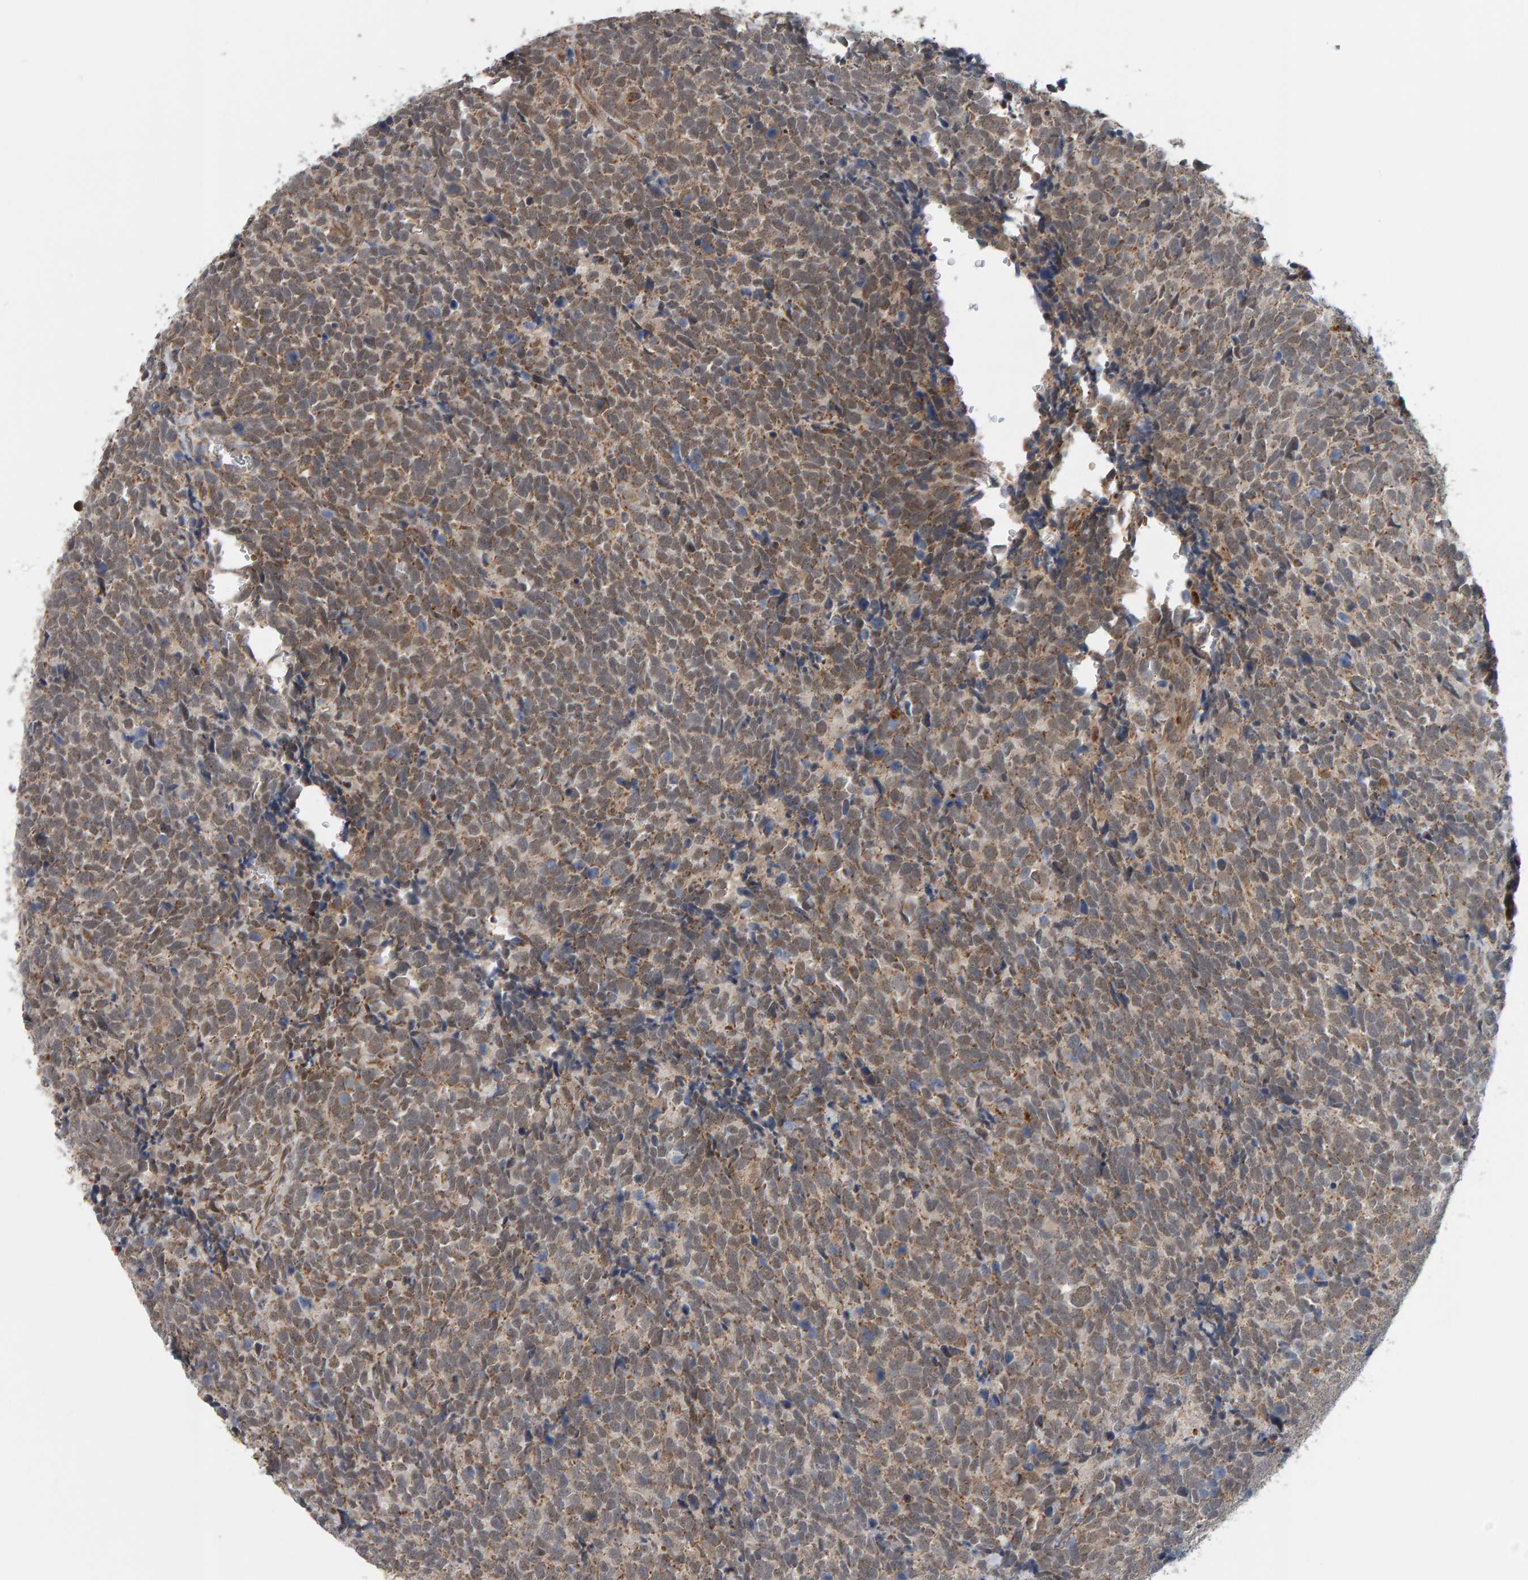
{"staining": {"intensity": "weak", "quantity": ">75%", "location": "cytoplasmic/membranous"}, "tissue": "urothelial cancer", "cell_type": "Tumor cells", "image_type": "cancer", "snomed": [{"axis": "morphology", "description": "Urothelial carcinoma, High grade"}, {"axis": "topography", "description": "Urinary bladder"}], "caption": "An image of high-grade urothelial carcinoma stained for a protein shows weak cytoplasmic/membranous brown staining in tumor cells.", "gene": "DAP3", "patient": {"sex": "female", "age": 82}}